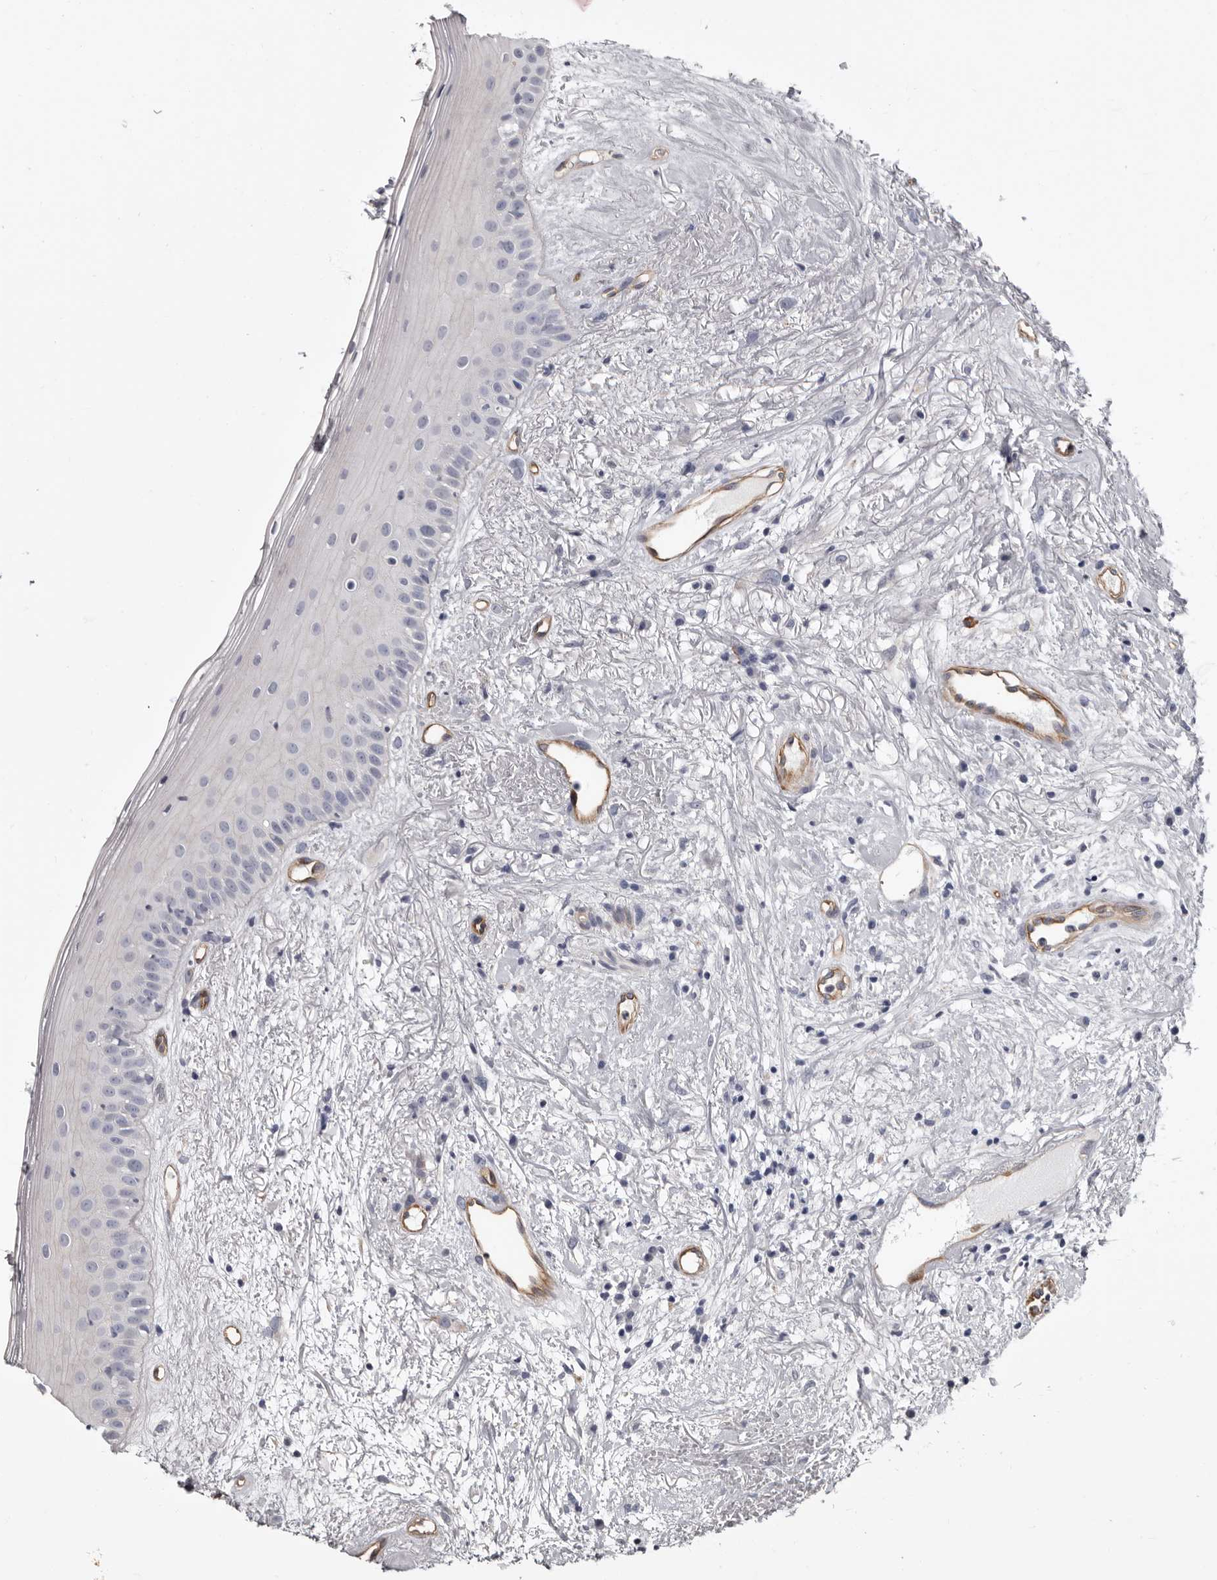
{"staining": {"intensity": "negative", "quantity": "none", "location": "none"}, "tissue": "oral mucosa", "cell_type": "Squamous epithelial cells", "image_type": "normal", "snomed": [{"axis": "morphology", "description": "Normal tissue, NOS"}, {"axis": "topography", "description": "Oral tissue"}], "caption": "Oral mucosa stained for a protein using IHC exhibits no staining squamous epithelial cells.", "gene": "ADGRL4", "patient": {"sex": "female", "age": 63}}